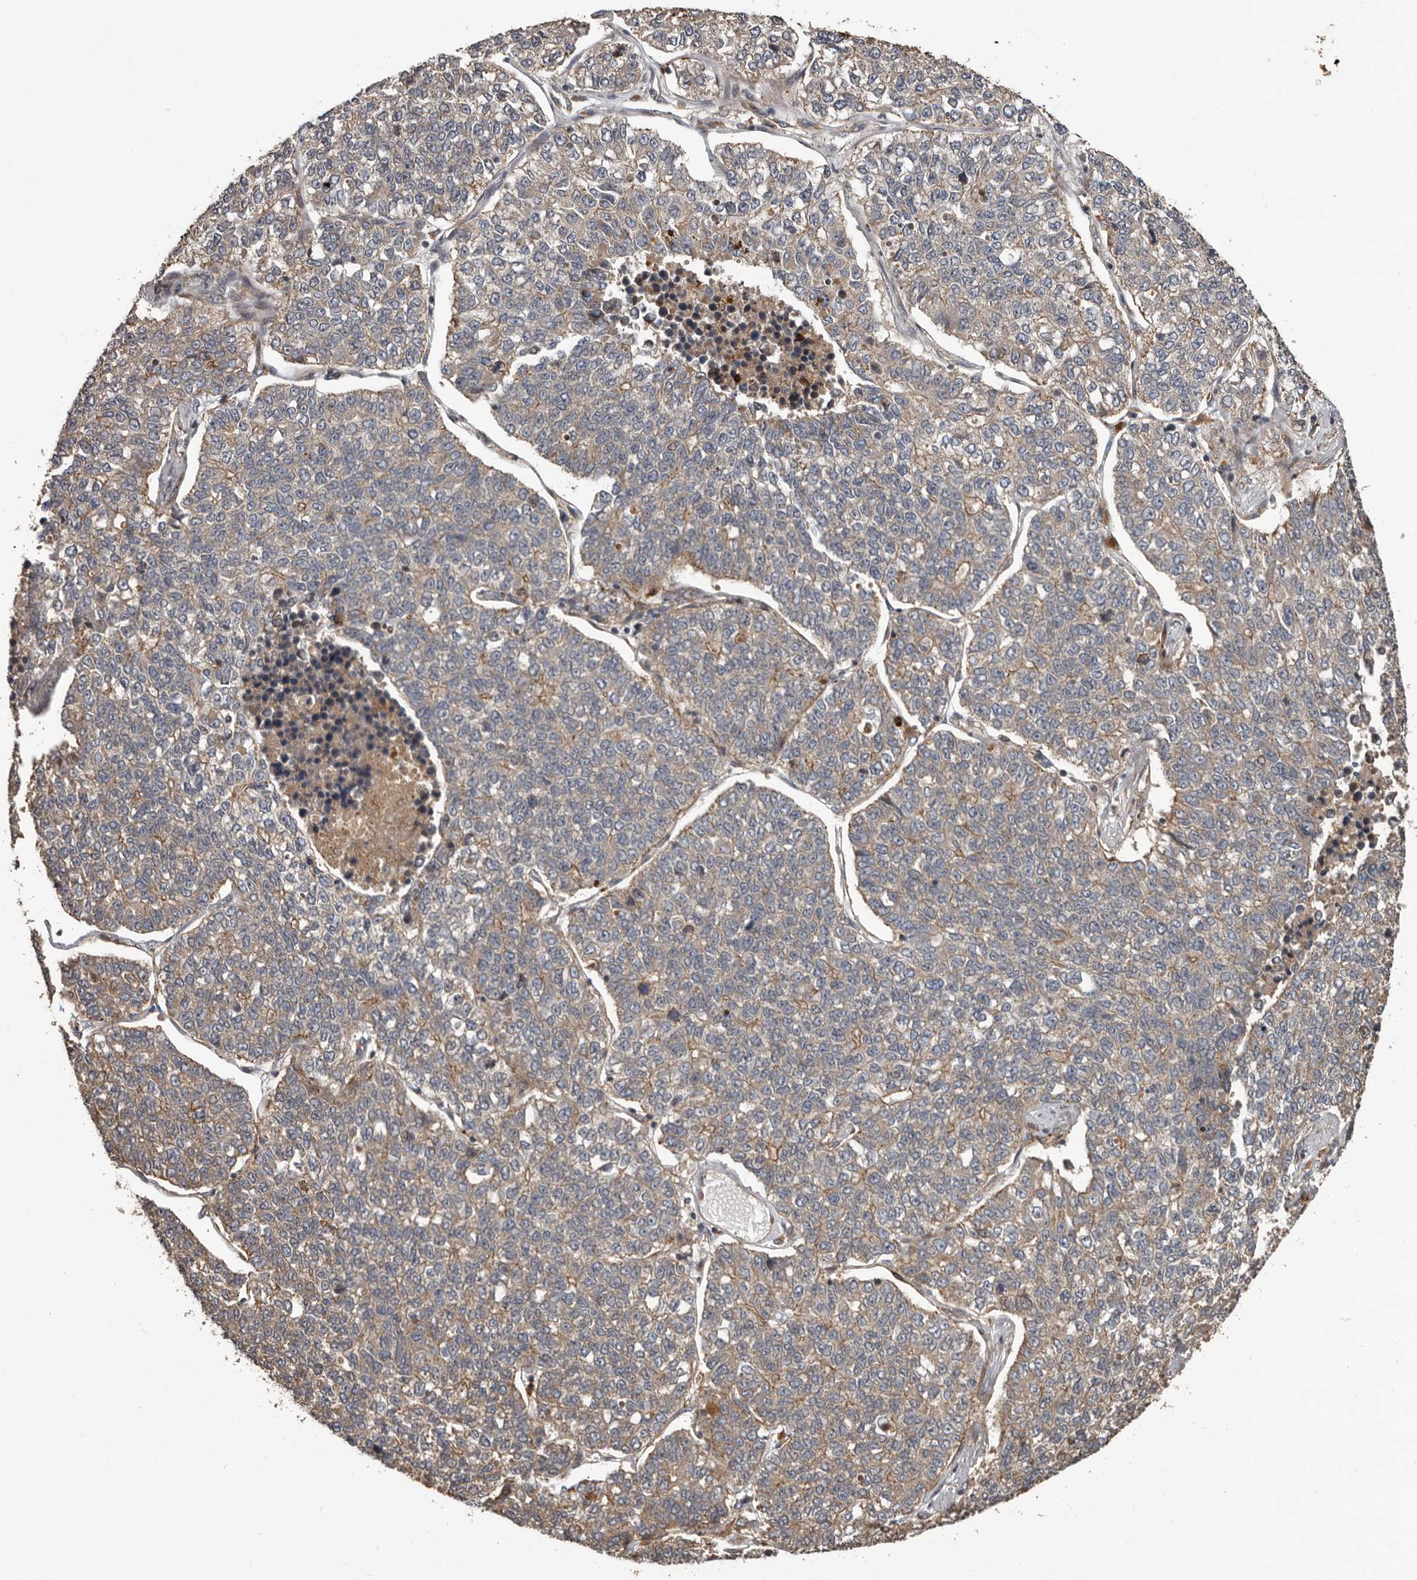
{"staining": {"intensity": "weak", "quantity": ">75%", "location": "cytoplasmic/membranous"}, "tissue": "lung cancer", "cell_type": "Tumor cells", "image_type": "cancer", "snomed": [{"axis": "morphology", "description": "Adenocarcinoma, NOS"}, {"axis": "topography", "description": "Lung"}], "caption": "Immunohistochemistry (DAB (3,3'-diaminobenzidine)) staining of lung adenocarcinoma demonstrates weak cytoplasmic/membranous protein expression in about >75% of tumor cells.", "gene": "ARHGEF5", "patient": {"sex": "male", "age": 49}}